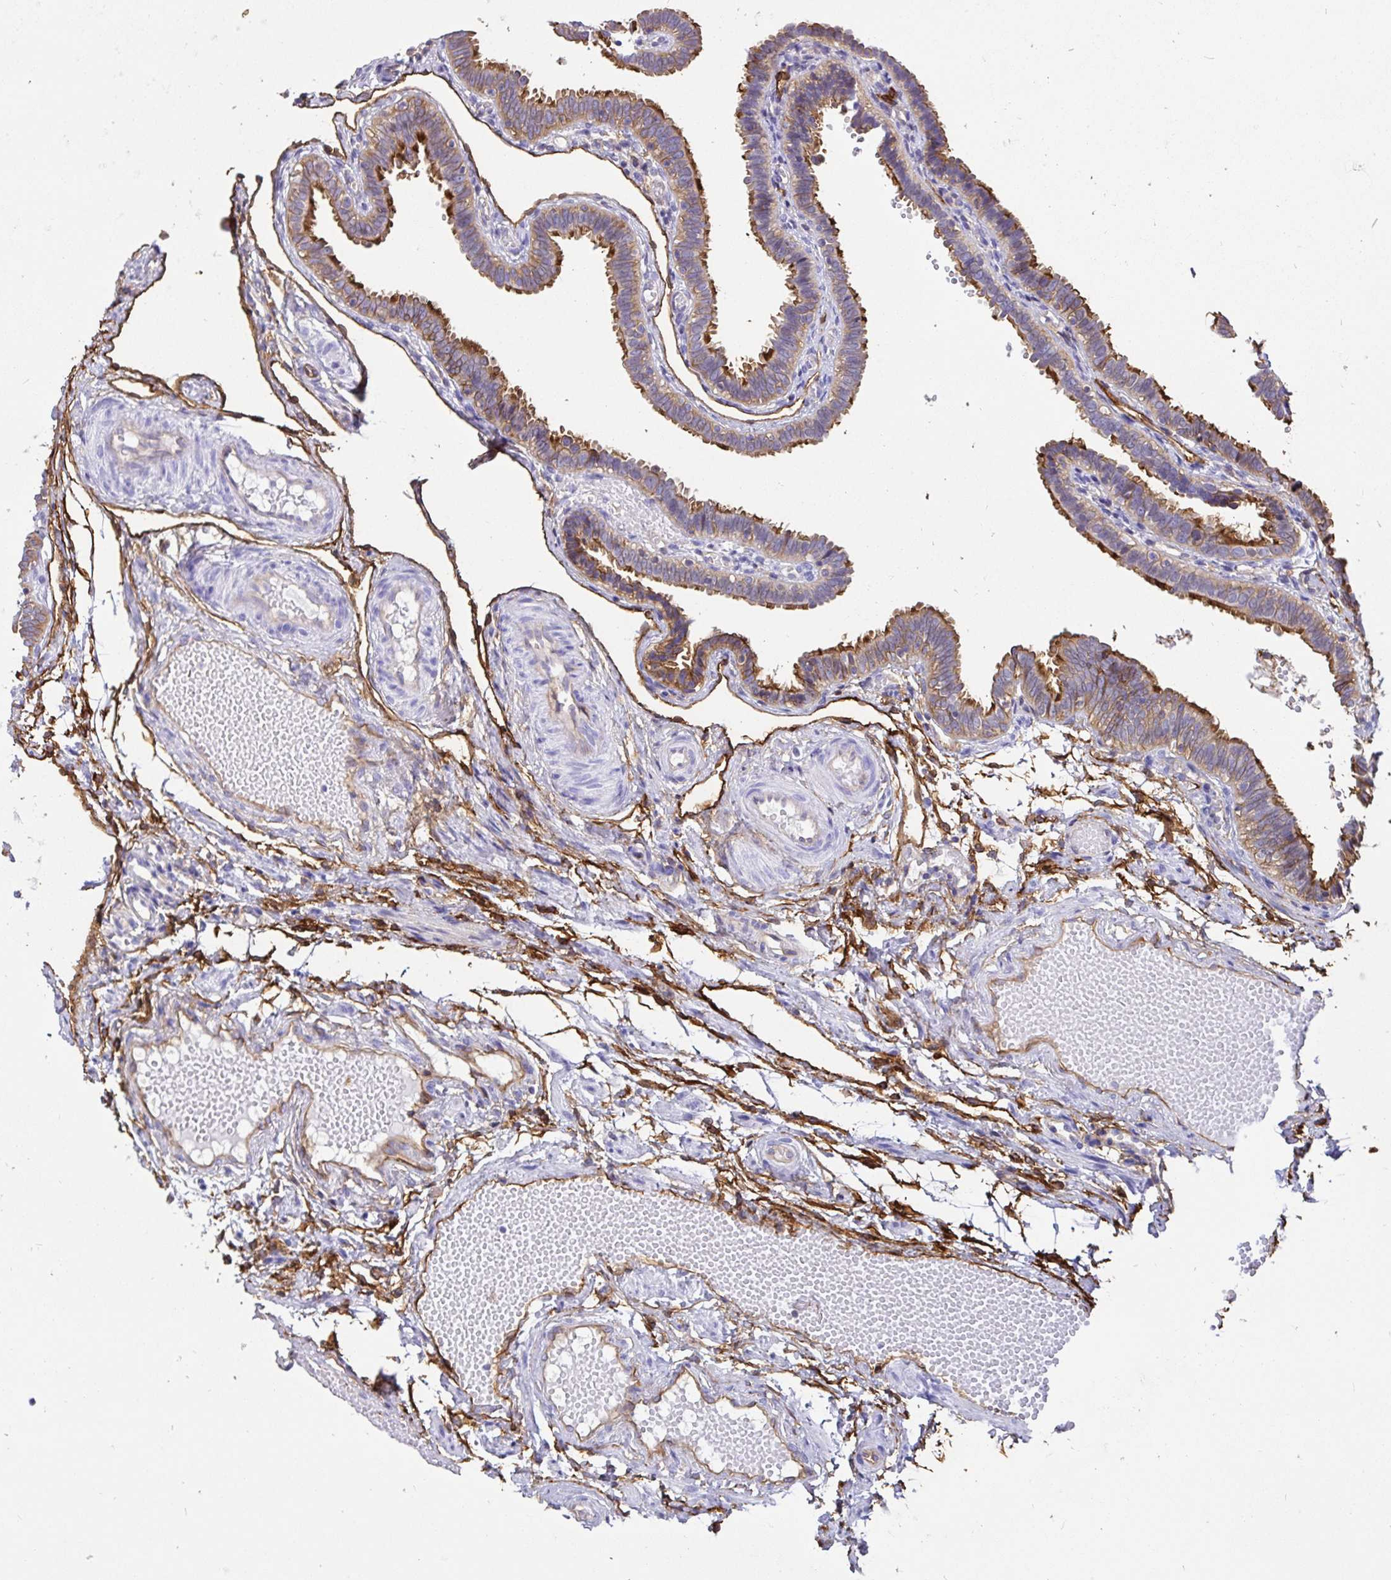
{"staining": {"intensity": "moderate", "quantity": ">75%", "location": "cytoplasmic/membranous"}, "tissue": "fallopian tube", "cell_type": "Glandular cells", "image_type": "normal", "snomed": [{"axis": "morphology", "description": "Normal tissue, NOS"}, {"axis": "topography", "description": "Fallopian tube"}], "caption": "IHC micrograph of normal human fallopian tube stained for a protein (brown), which reveals medium levels of moderate cytoplasmic/membranous staining in approximately >75% of glandular cells.", "gene": "ANXA2", "patient": {"sex": "female", "age": 37}}